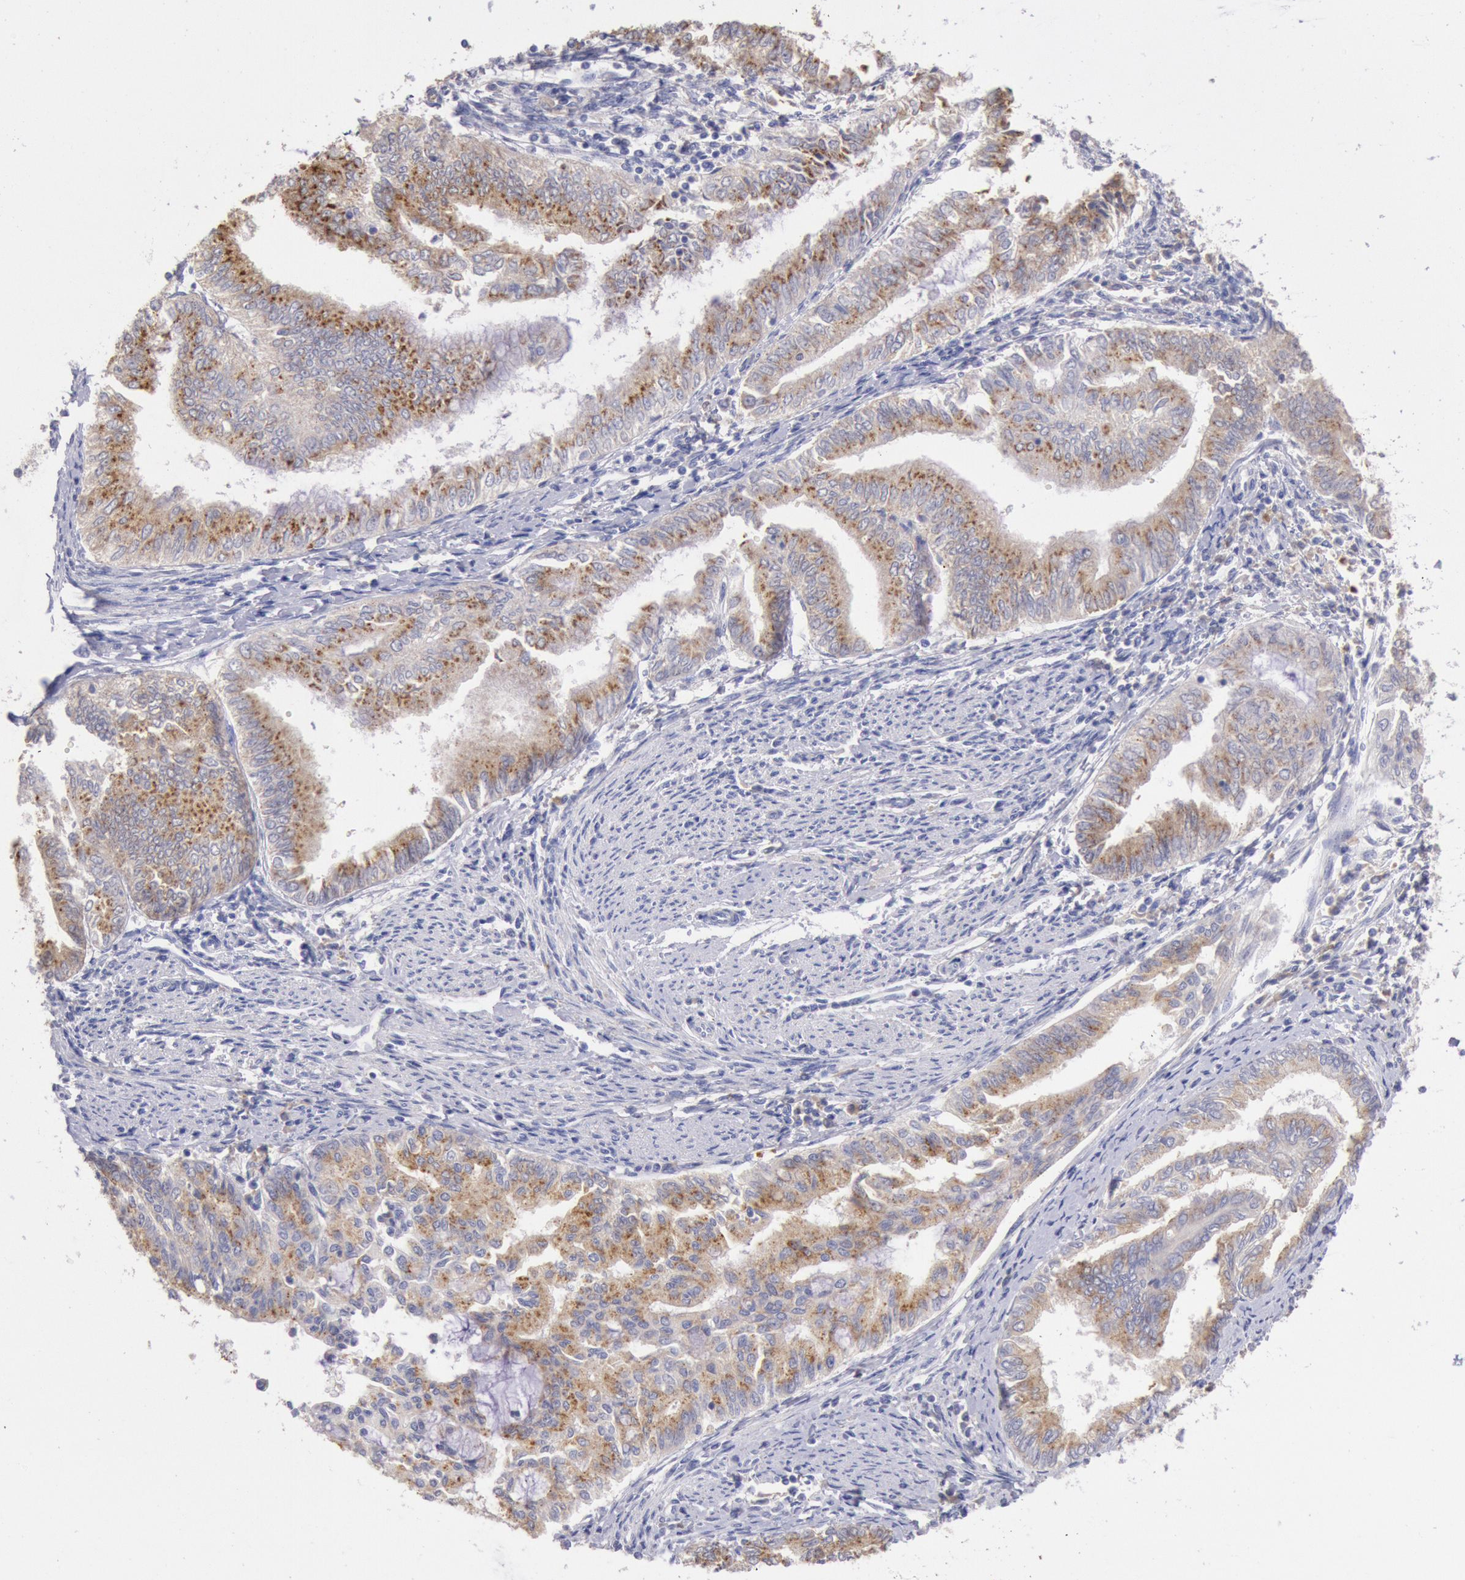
{"staining": {"intensity": "moderate", "quantity": ">75%", "location": "cytoplasmic/membranous"}, "tissue": "endometrial cancer", "cell_type": "Tumor cells", "image_type": "cancer", "snomed": [{"axis": "morphology", "description": "Adenocarcinoma, NOS"}, {"axis": "topography", "description": "Endometrium"}], "caption": "Endometrial cancer was stained to show a protein in brown. There is medium levels of moderate cytoplasmic/membranous positivity in about >75% of tumor cells. (DAB IHC, brown staining for protein, blue staining for nuclei).", "gene": "GAL3ST1", "patient": {"sex": "female", "age": 66}}